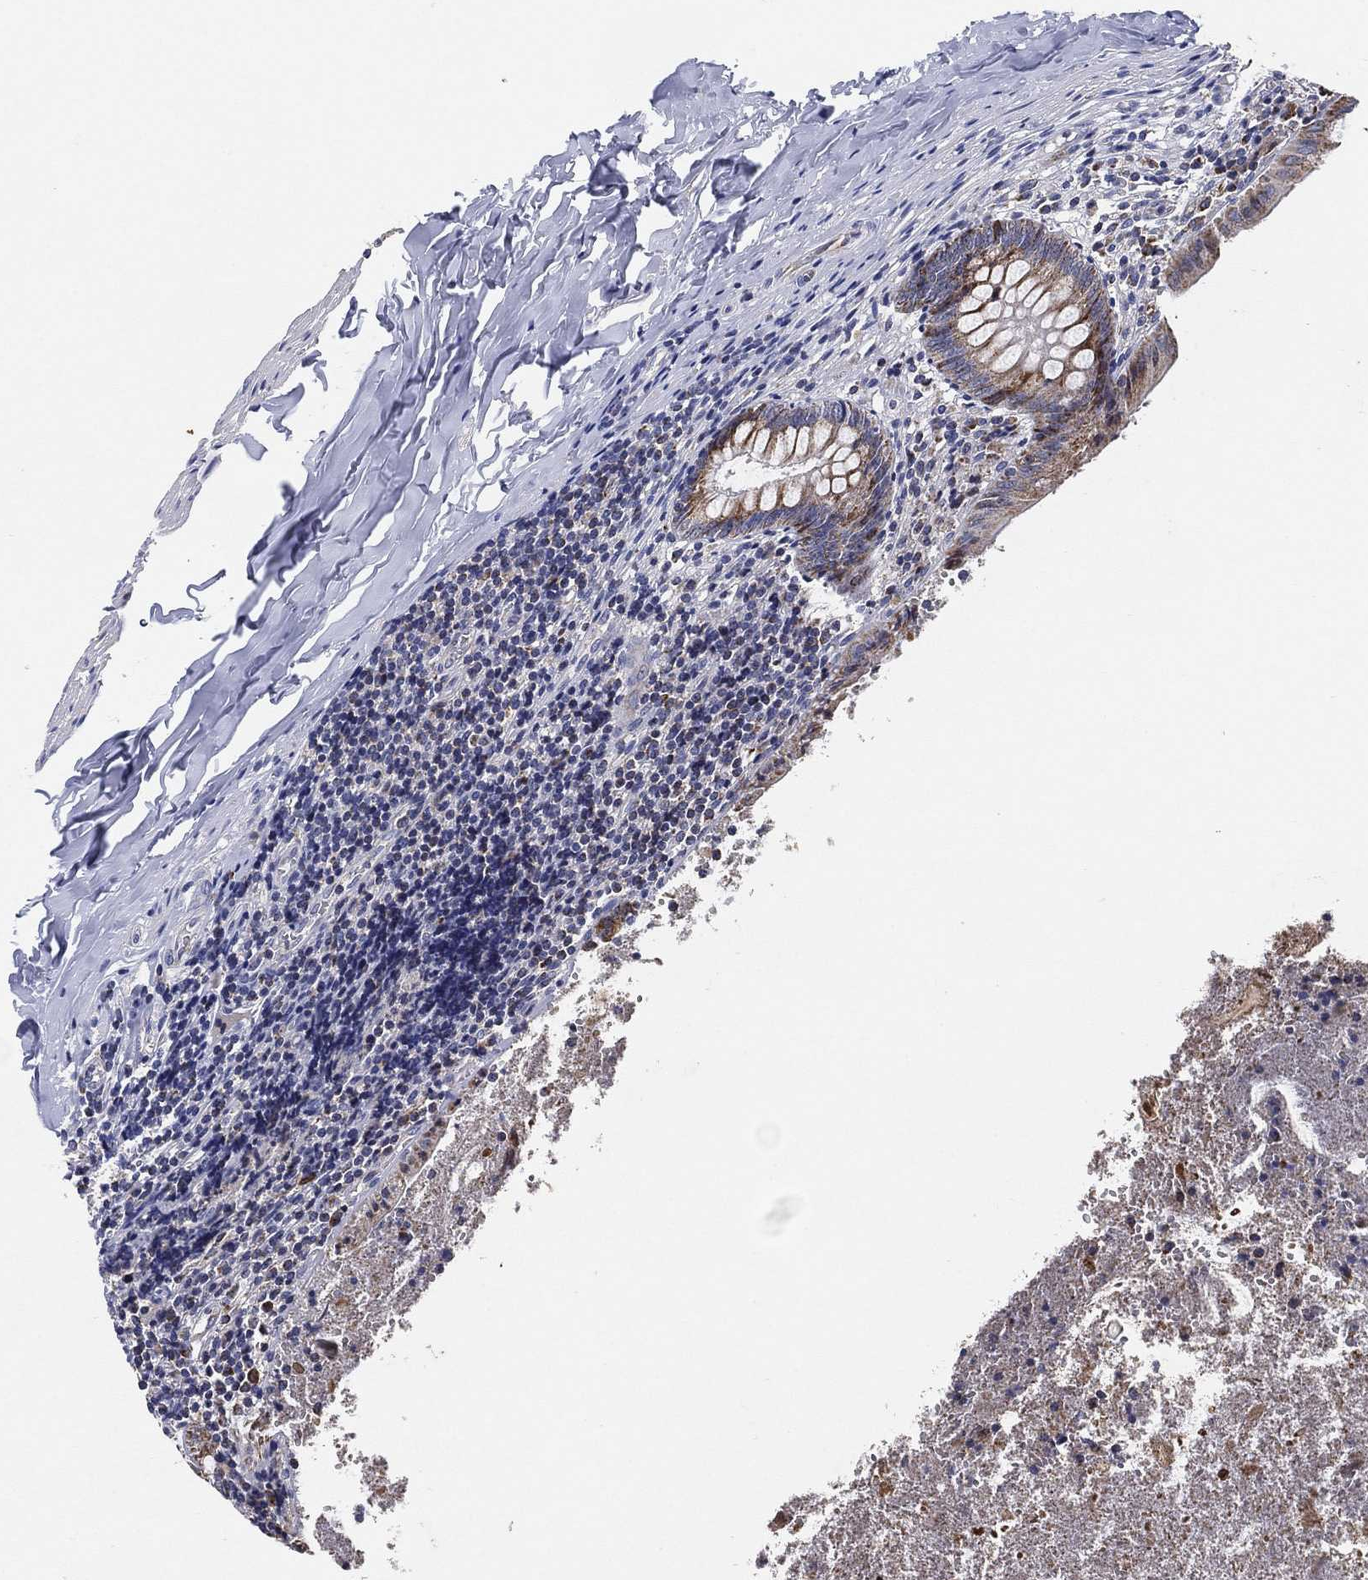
{"staining": {"intensity": "strong", "quantity": "<25%", "location": "cytoplasmic/membranous"}, "tissue": "appendix", "cell_type": "Glandular cells", "image_type": "normal", "snomed": [{"axis": "morphology", "description": "Normal tissue, NOS"}, {"axis": "topography", "description": "Appendix"}], "caption": "IHC micrograph of normal human appendix stained for a protein (brown), which displays medium levels of strong cytoplasmic/membranous staining in about <25% of glandular cells.", "gene": "GCAT", "patient": {"sex": "female", "age": 23}}